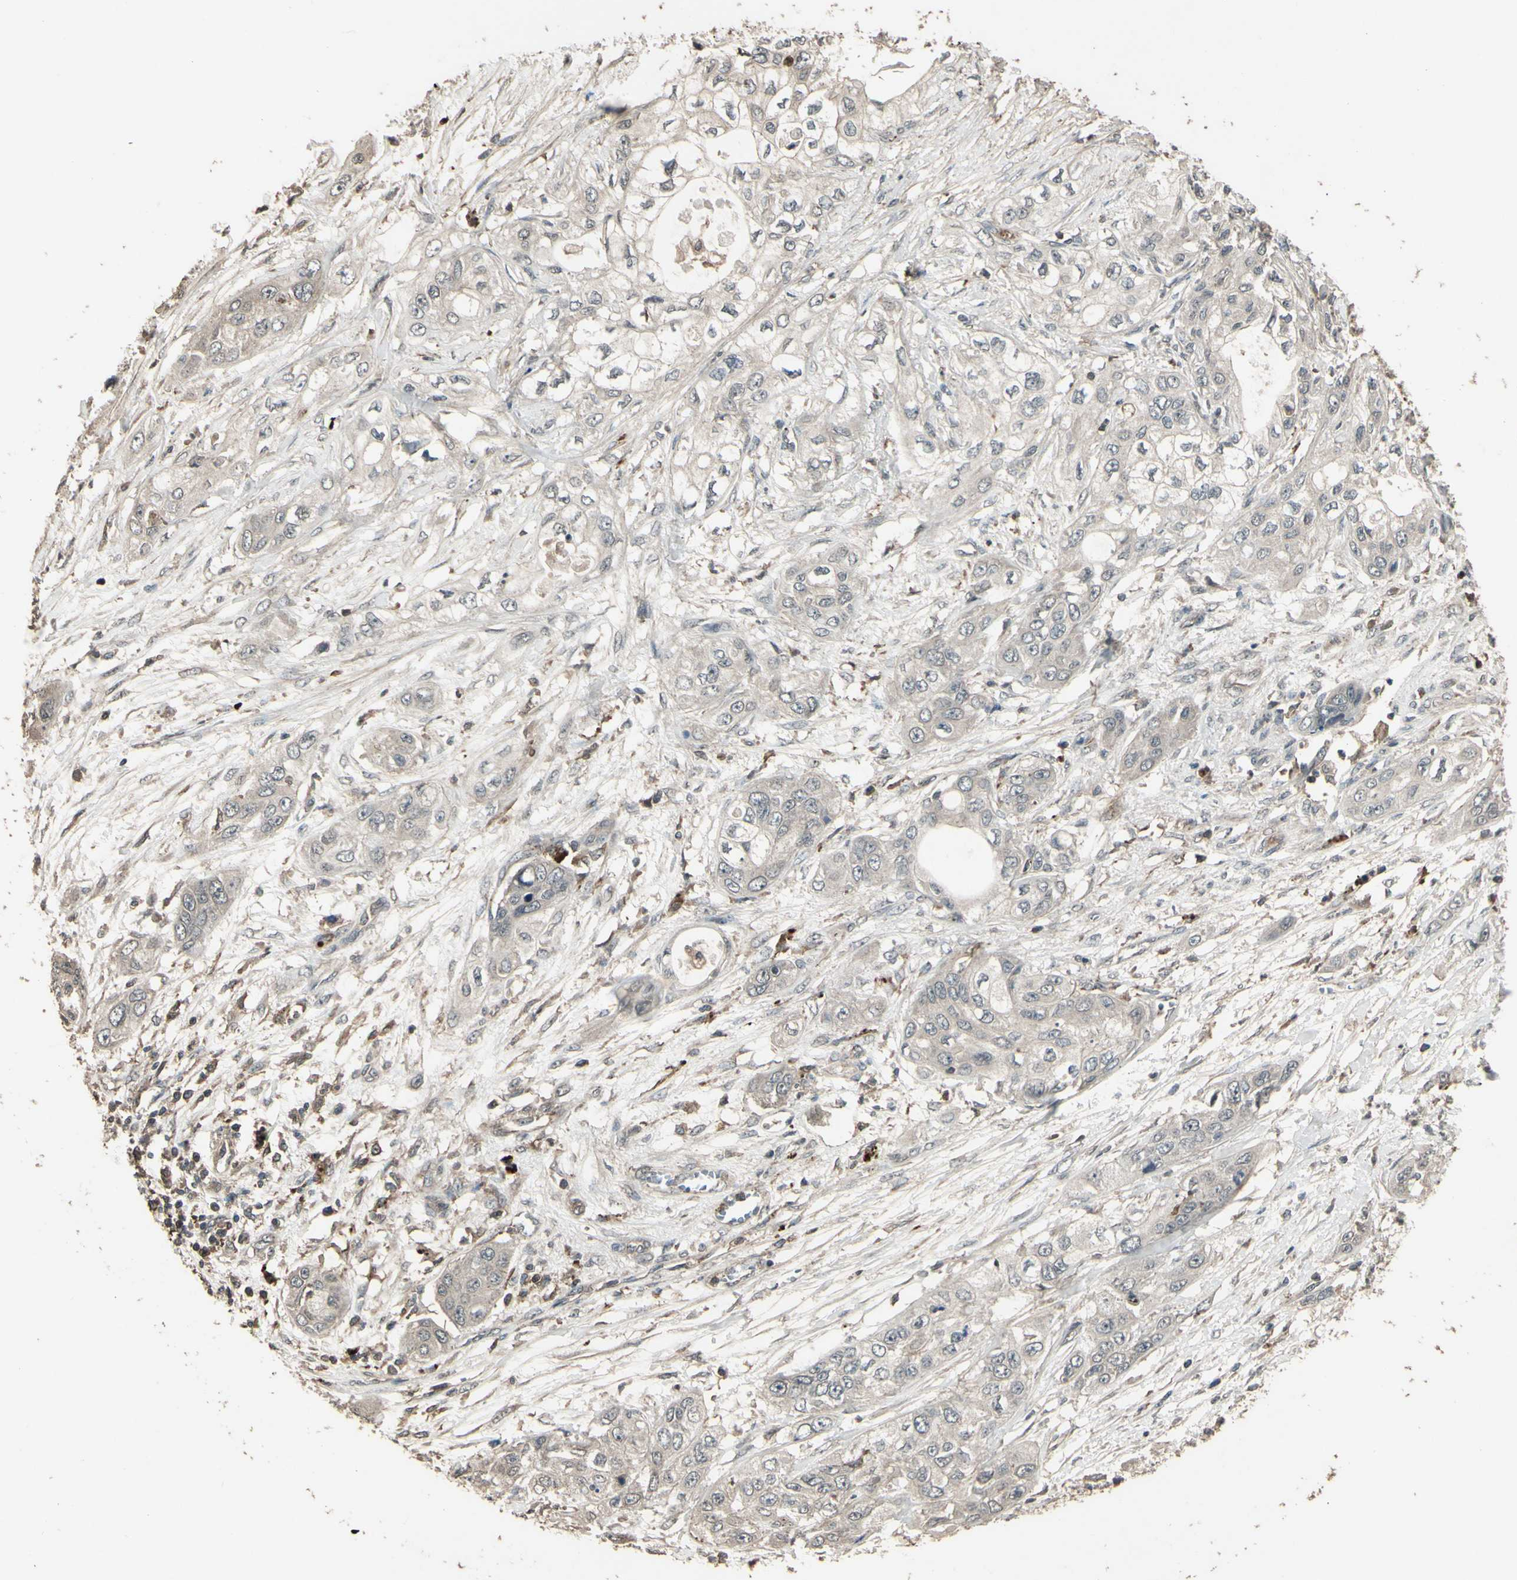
{"staining": {"intensity": "weak", "quantity": ">75%", "location": "cytoplasmic/membranous"}, "tissue": "pancreatic cancer", "cell_type": "Tumor cells", "image_type": "cancer", "snomed": [{"axis": "morphology", "description": "Adenocarcinoma, NOS"}, {"axis": "topography", "description": "Pancreas"}], "caption": "There is low levels of weak cytoplasmic/membranous positivity in tumor cells of adenocarcinoma (pancreatic), as demonstrated by immunohistochemical staining (brown color).", "gene": "GNAS", "patient": {"sex": "female", "age": 70}}